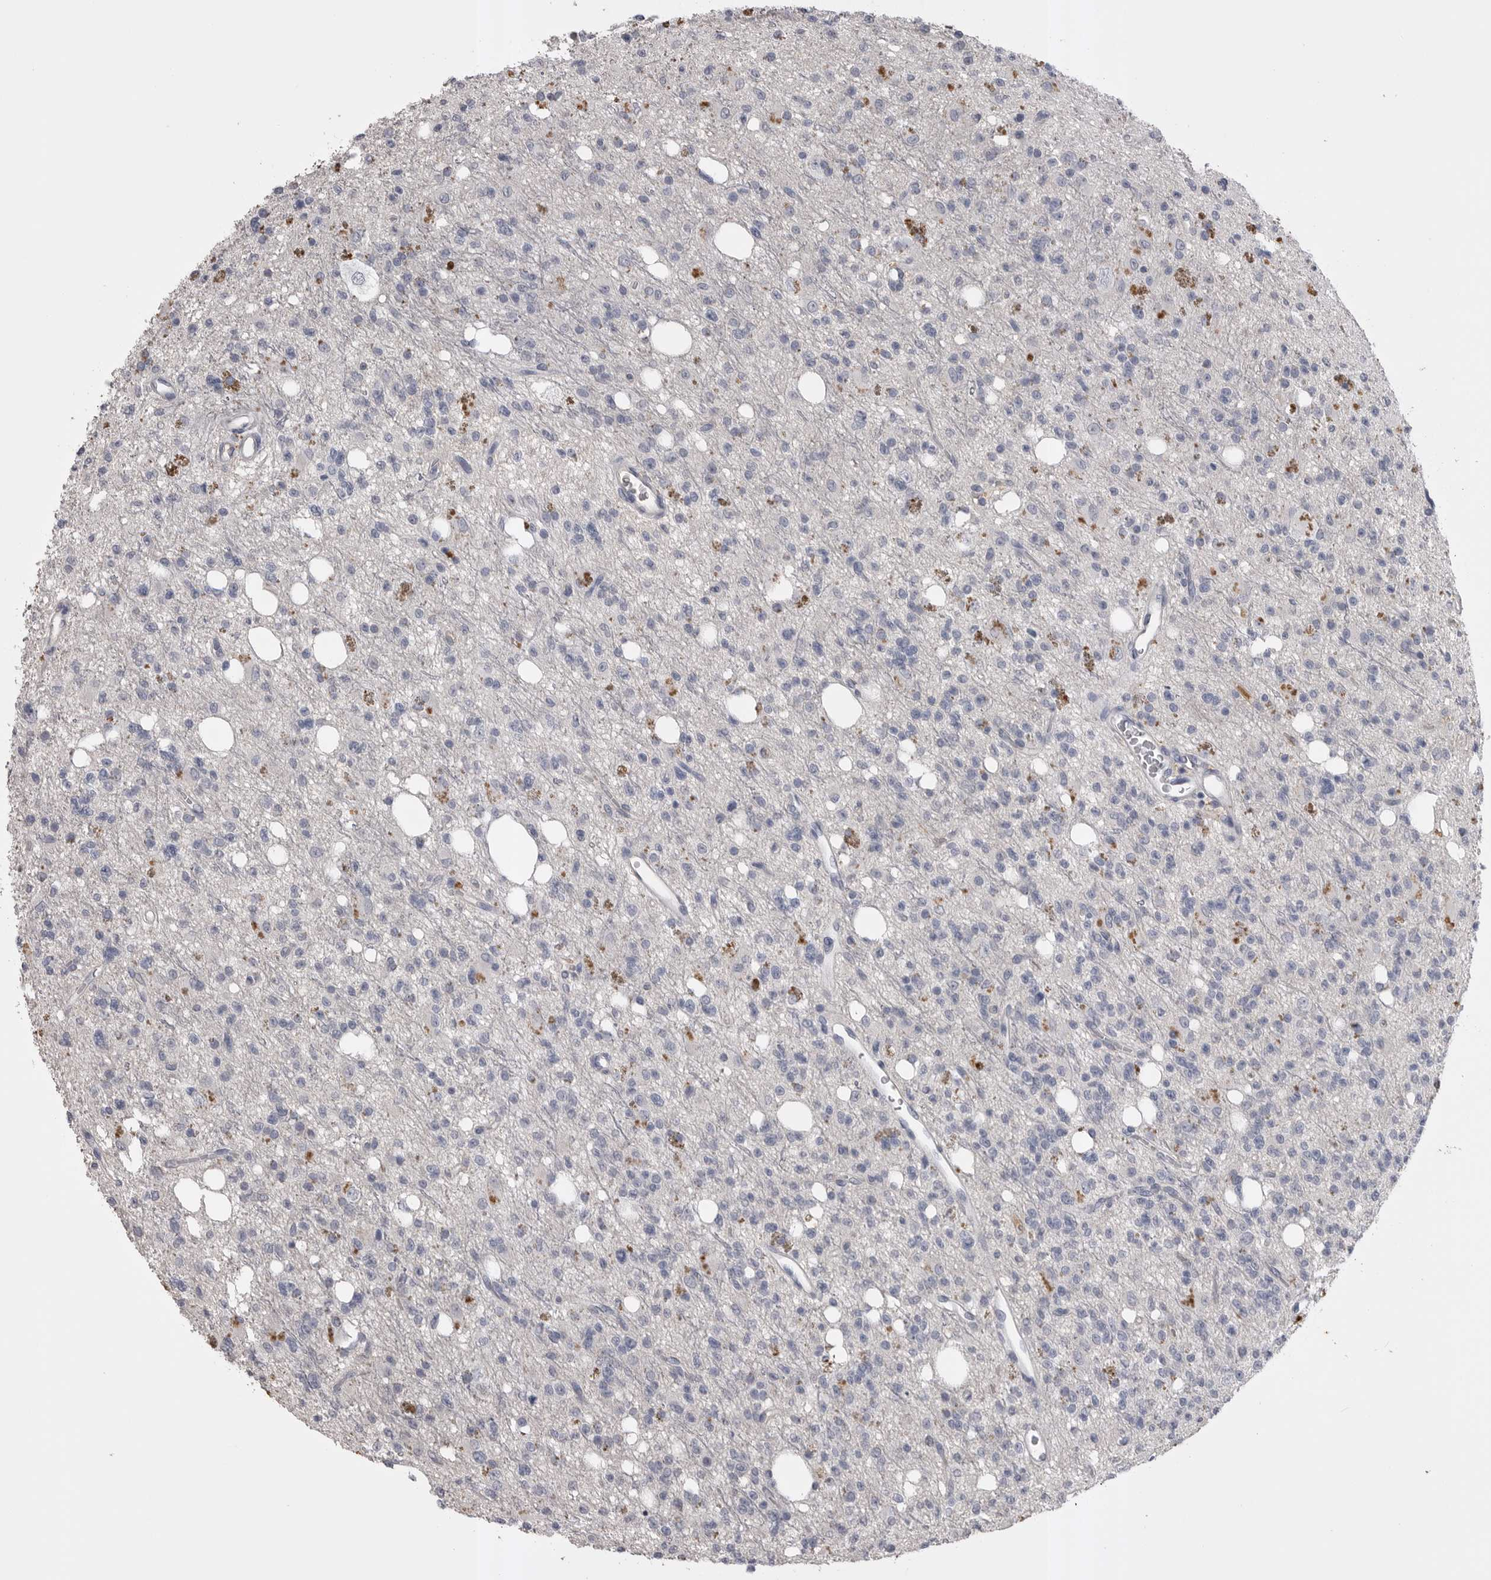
{"staining": {"intensity": "negative", "quantity": "none", "location": "none"}, "tissue": "glioma", "cell_type": "Tumor cells", "image_type": "cancer", "snomed": [{"axis": "morphology", "description": "Glioma, malignant, High grade"}, {"axis": "topography", "description": "Brain"}], "caption": "Tumor cells are negative for protein expression in human glioma. (DAB immunohistochemistry (IHC) with hematoxylin counter stain).", "gene": "AHSG", "patient": {"sex": "female", "age": 62}}